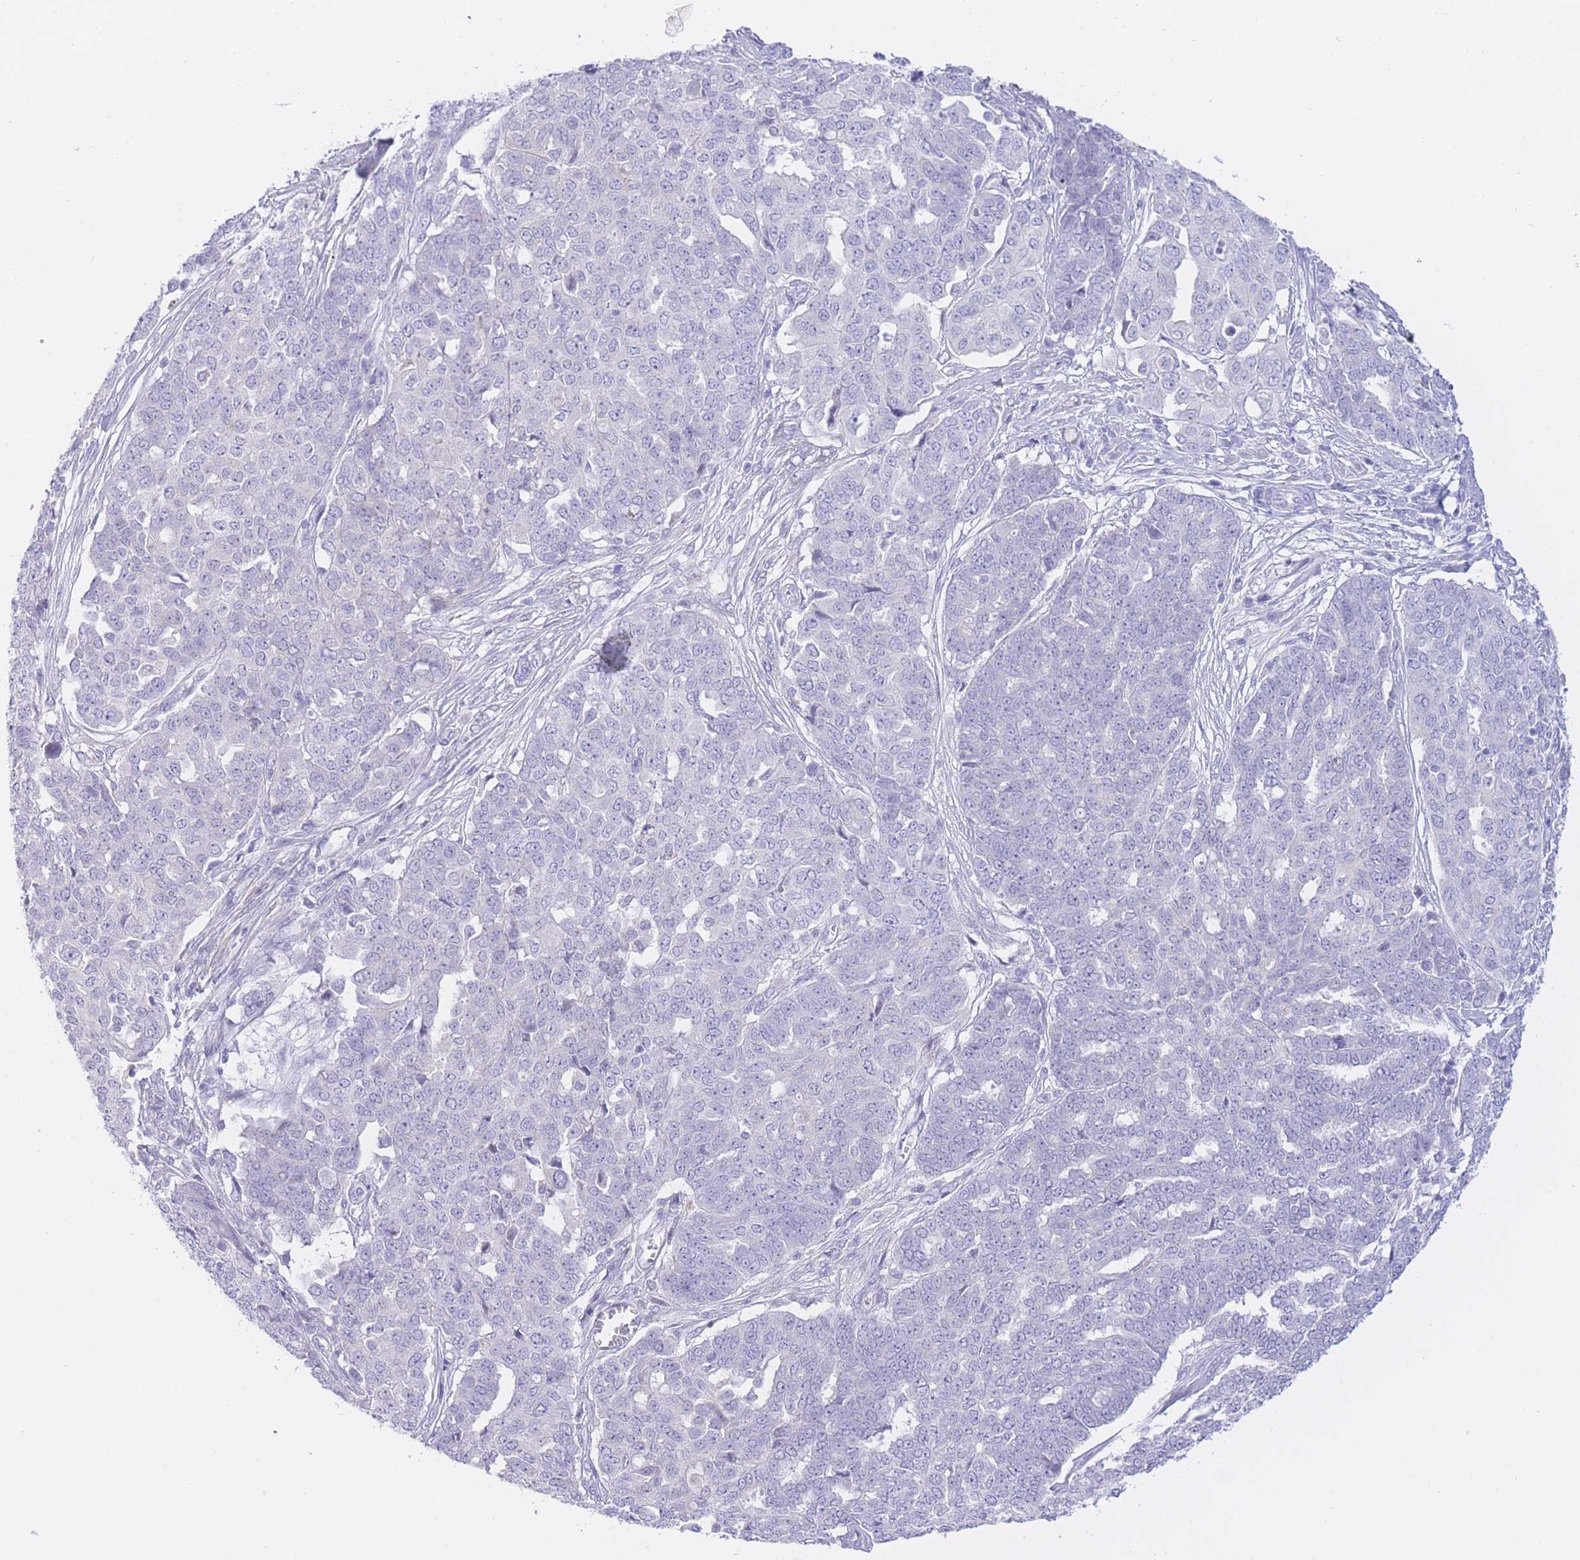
{"staining": {"intensity": "negative", "quantity": "none", "location": "none"}, "tissue": "ovarian cancer", "cell_type": "Tumor cells", "image_type": "cancer", "snomed": [{"axis": "morphology", "description": "Cystadenocarcinoma, serous, NOS"}, {"axis": "topography", "description": "Soft tissue"}, {"axis": "topography", "description": "Ovary"}], "caption": "A micrograph of human ovarian serous cystadenocarcinoma is negative for staining in tumor cells.", "gene": "ZNF212", "patient": {"sex": "female", "age": 57}}